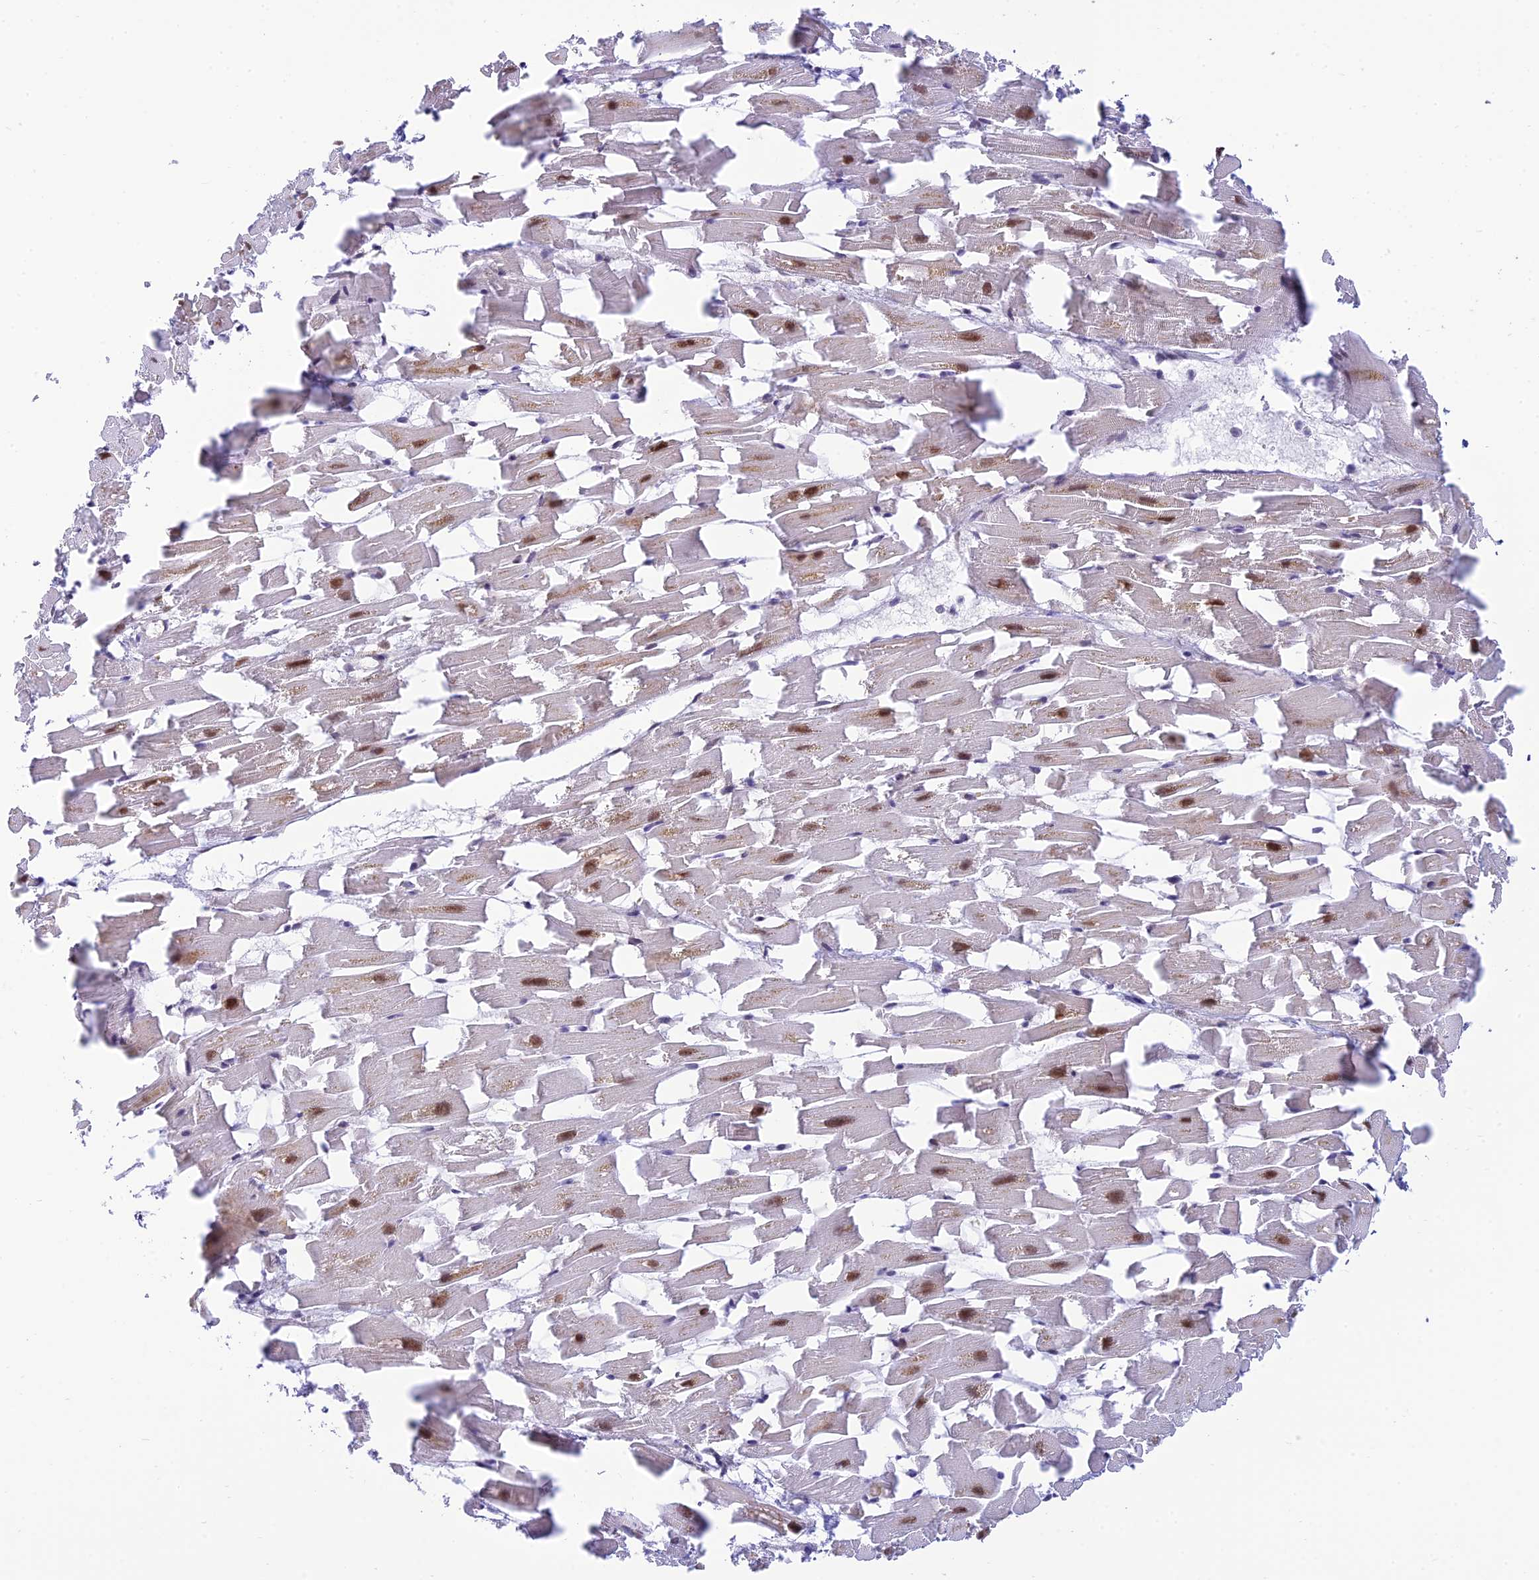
{"staining": {"intensity": "moderate", "quantity": ">75%", "location": "nuclear"}, "tissue": "heart muscle", "cell_type": "Cardiomyocytes", "image_type": "normal", "snomed": [{"axis": "morphology", "description": "Normal tissue, NOS"}, {"axis": "topography", "description": "Heart"}], "caption": "This photomicrograph exhibits IHC staining of benign human heart muscle, with medium moderate nuclear staining in about >75% of cardiomyocytes.", "gene": "HOOK2", "patient": {"sex": "female", "age": 64}}